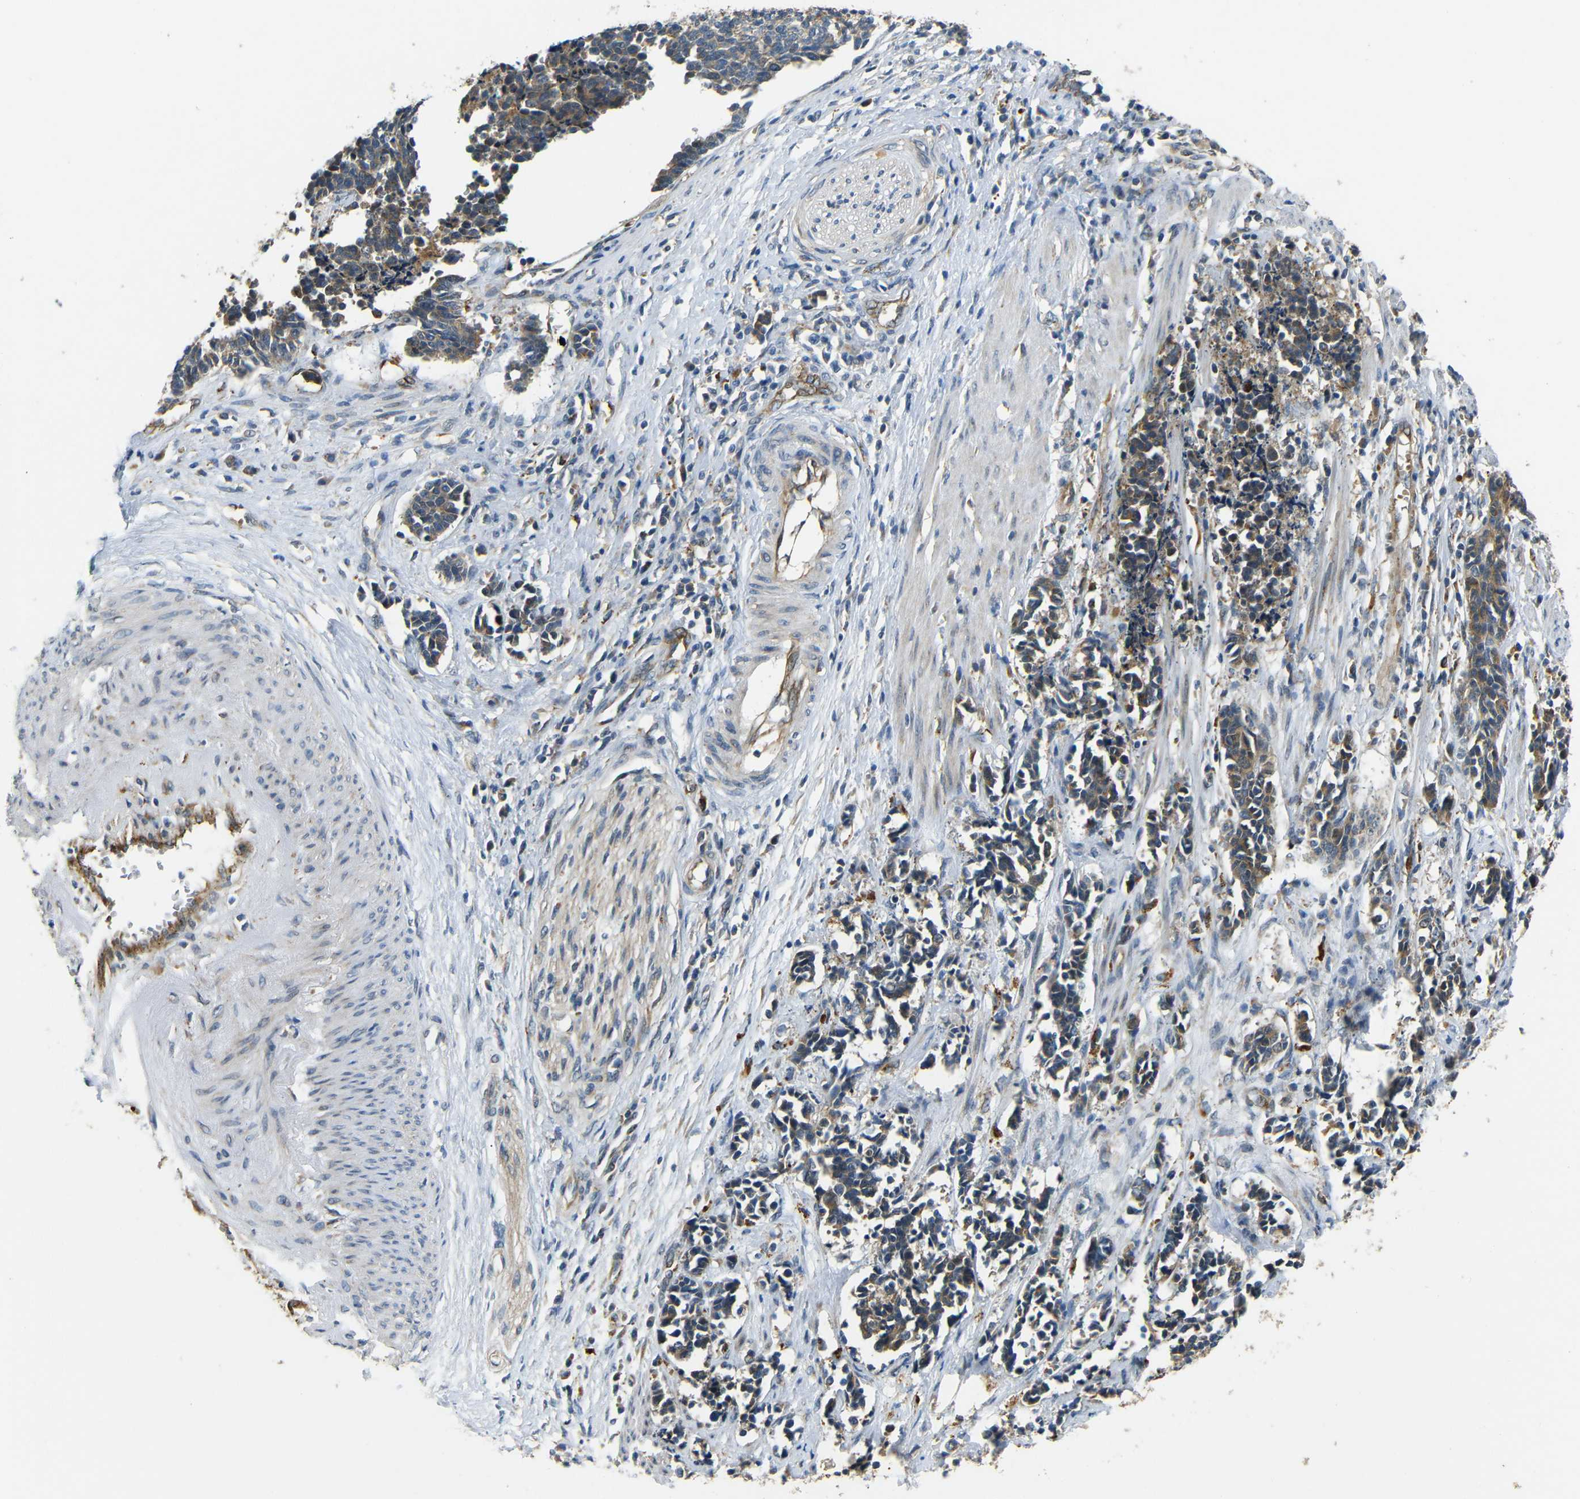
{"staining": {"intensity": "moderate", "quantity": ">75%", "location": "cytoplasmic/membranous"}, "tissue": "cervical cancer", "cell_type": "Tumor cells", "image_type": "cancer", "snomed": [{"axis": "morphology", "description": "Squamous cell carcinoma, NOS"}, {"axis": "topography", "description": "Cervix"}], "caption": "DAB (3,3'-diaminobenzidine) immunohistochemical staining of human cervical squamous cell carcinoma reveals moderate cytoplasmic/membranous protein expression in about >75% of tumor cells.", "gene": "ATP7A", "patient": {"sex": "female", "age": 35}}